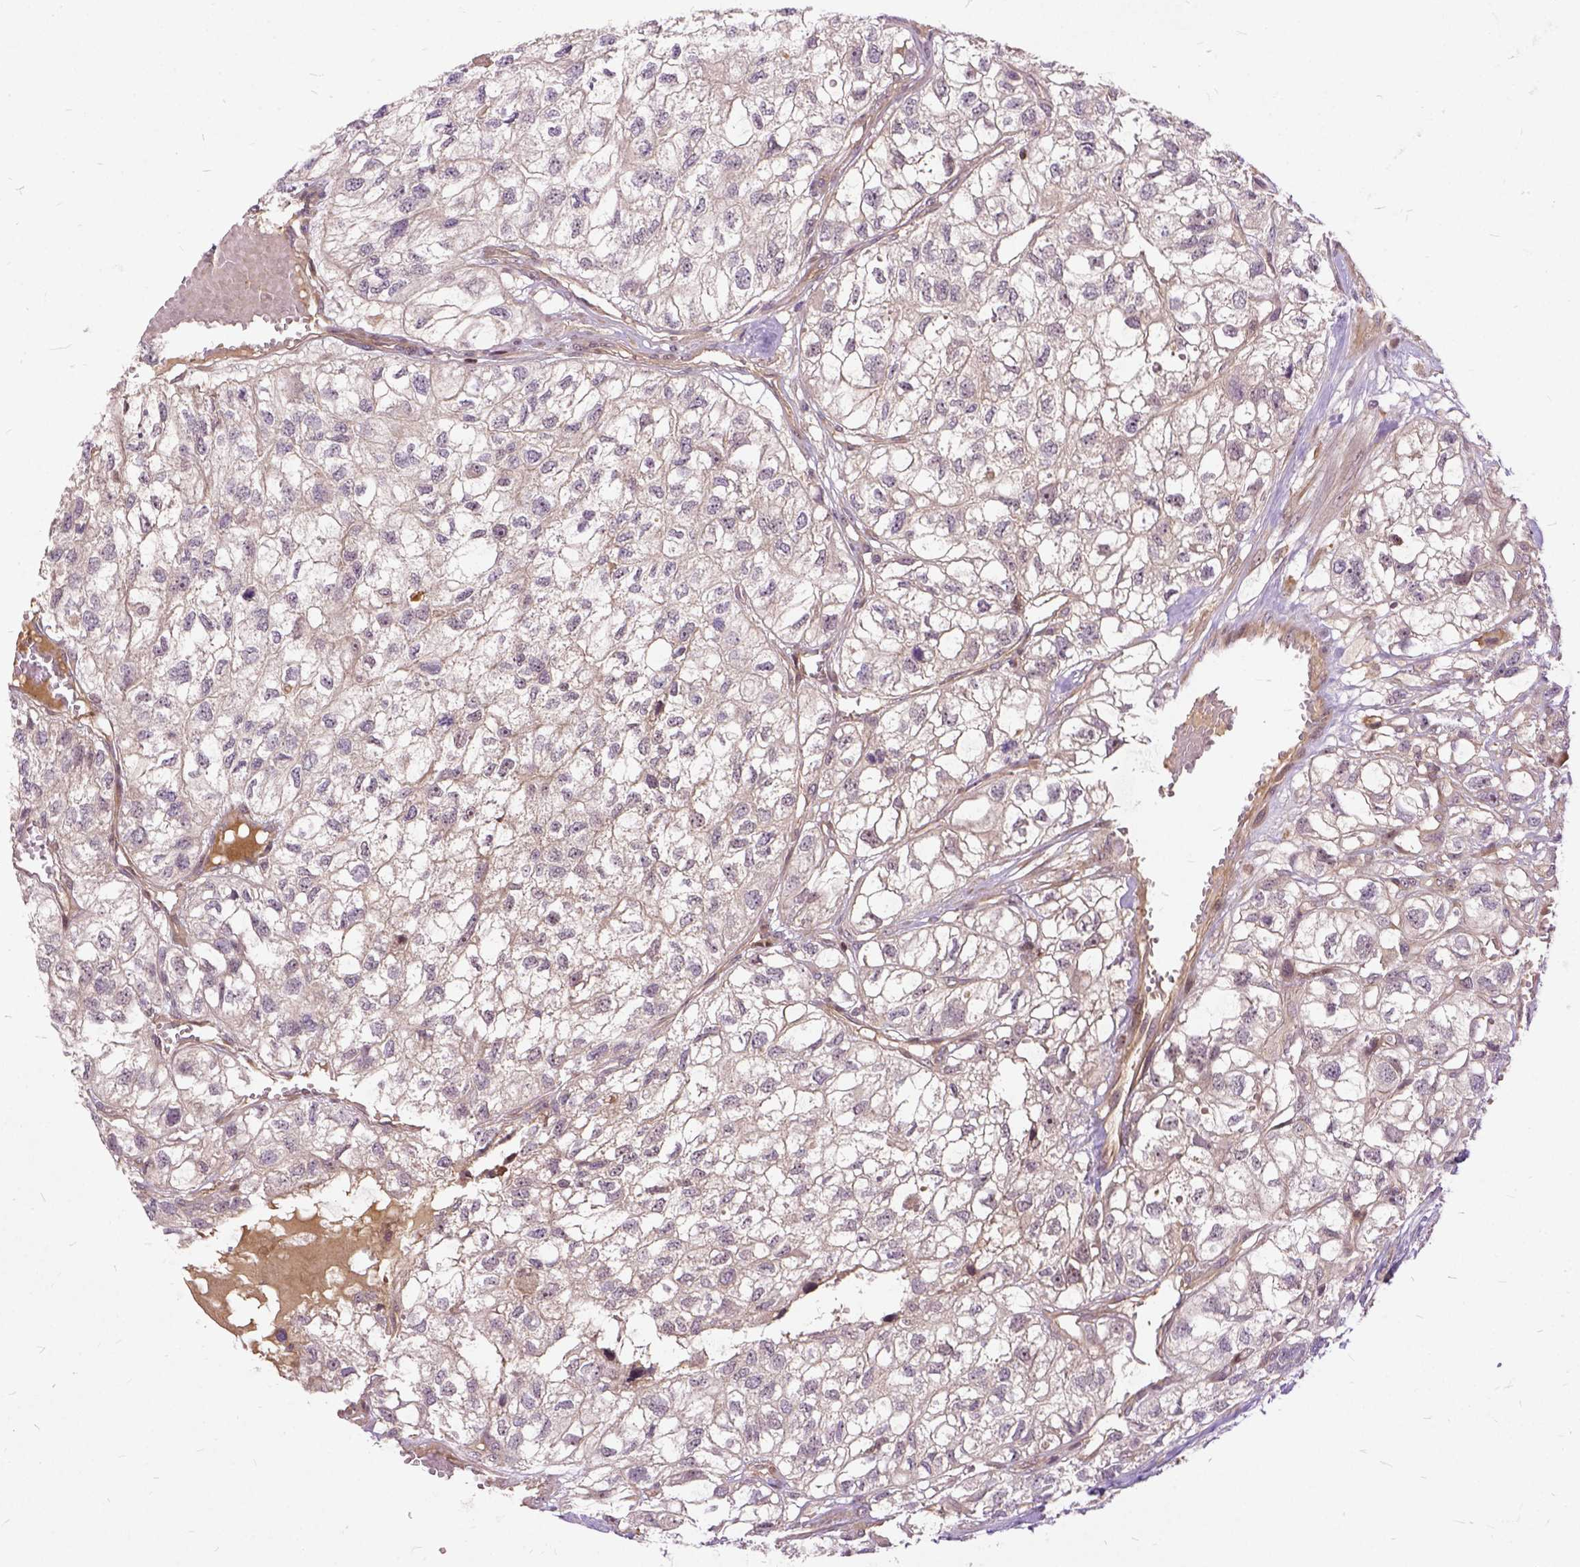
{"staining": {"intensity": "negative", "quantity": "none", "location": "none"}, "tissue": "renal cancer", "cell_type": "Tumor cells", "image_type": "cancer", "snomed": [{"axis": "morphology", "description": "Adenocarcinoma, NOS"}, {"axis": "topography", "description": "Kidney"}], "caption": "IHC image of neoplastic tissue: human renal adenocarcinoma stained with DAB reveals no significant protein staining in tumor cells.", "gene": "ILRUN", "patient": {"sex": "male", "age": 56}}